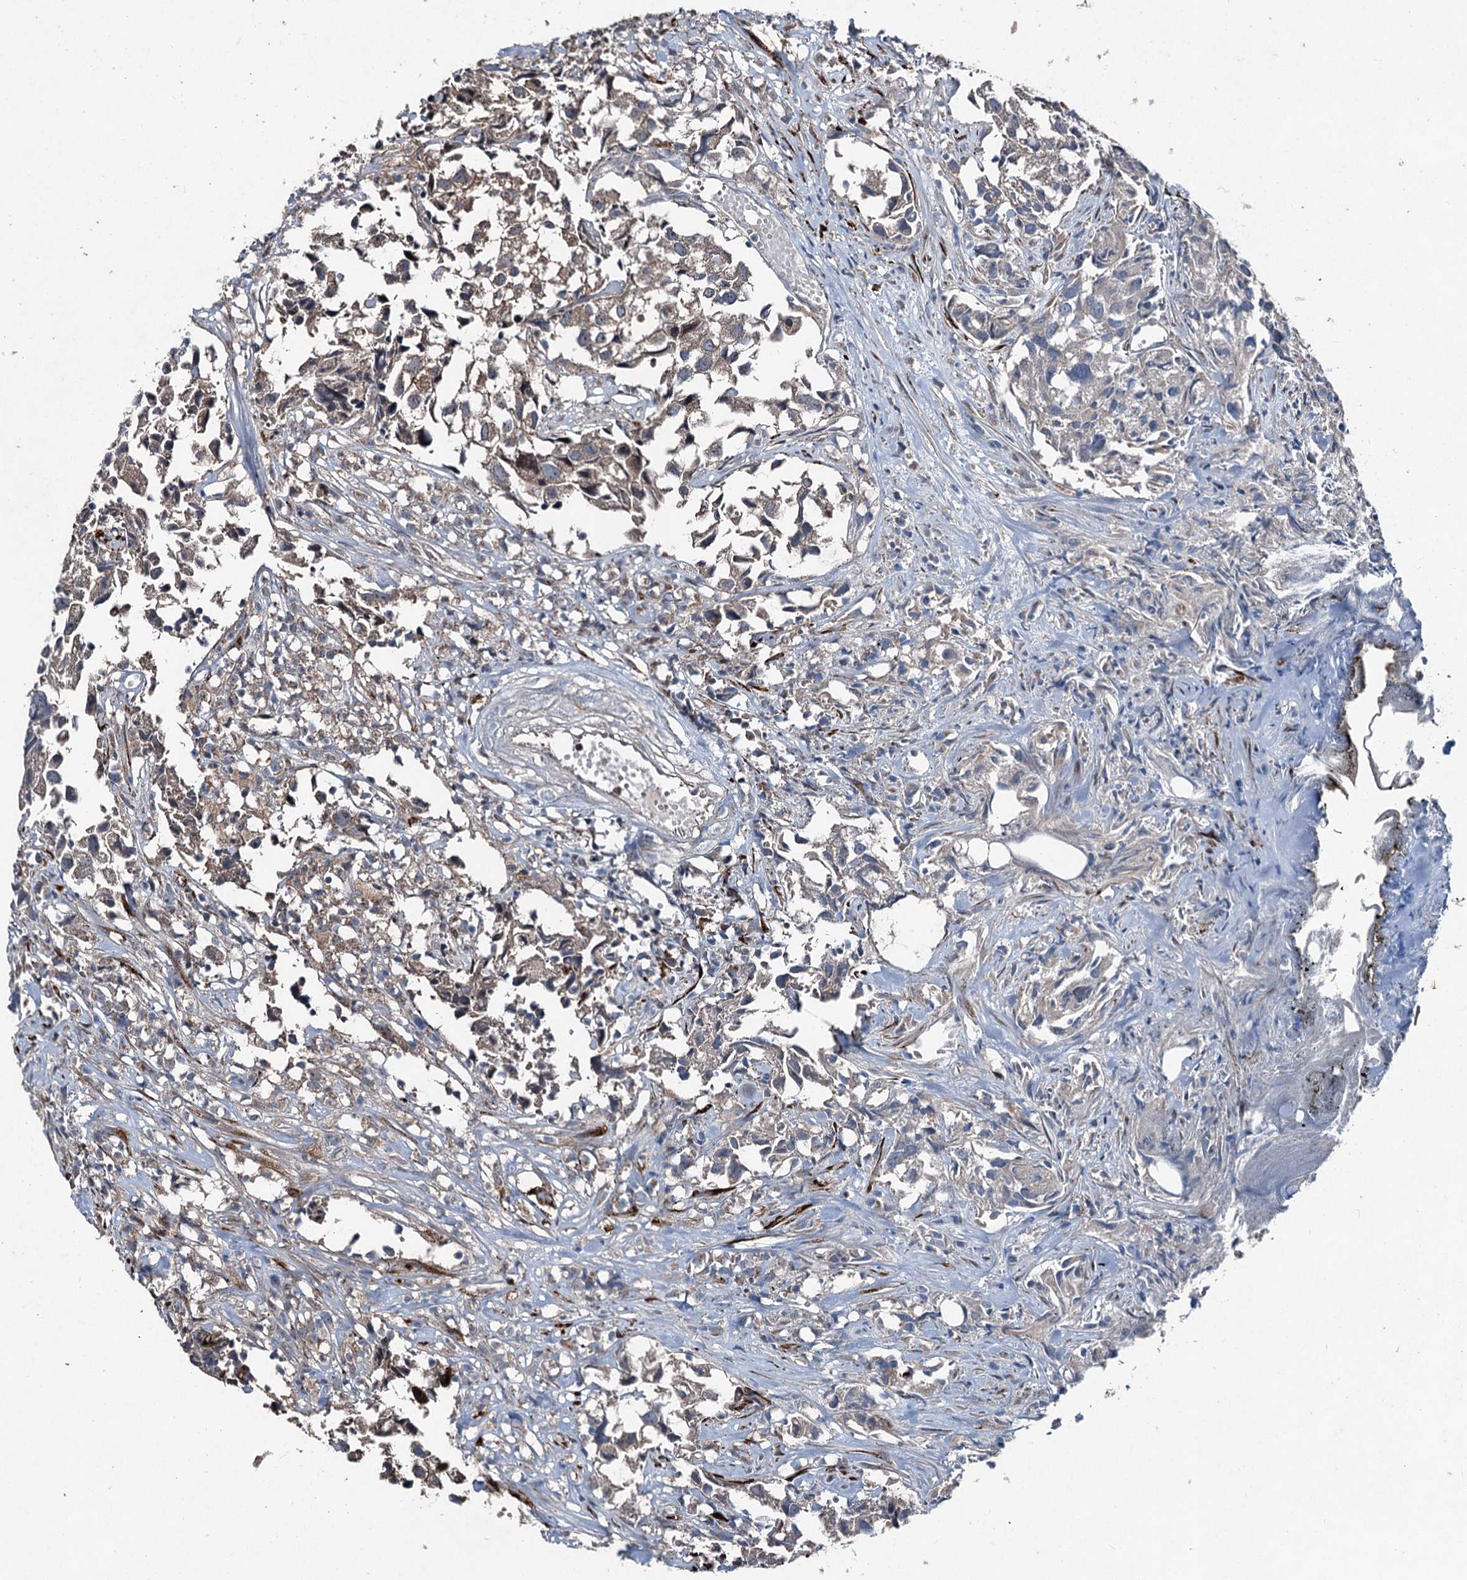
{"staining": {"intensity": "weak", "quantity": "25%-75%", "location": "cytoplasmic/membranous"}, "tissue": "urothelial cancer", "cell_type": "Tumor cells", "image_type": "cancer", "snomed": [{"axis": "morphology", "description": "Urothelial carcinoma, High grade"}, {"axis": "topography", "description": "Urinary bladder"}], "caption": "Immunohistochemistry (IHC) staining of urothelial cancer, which displays low levels of weak cytoplasmic/membranous staining in approximately 25%-75% of tumor cells indicating weak cytoplasmic/membranous protein staining. The staining was performed using DAB (brown) for protein detection and nuclei were counterstained in hematoxylin (blue).", "gene": "DDIAS", "patient": {"sex": "female", "age": 75}}